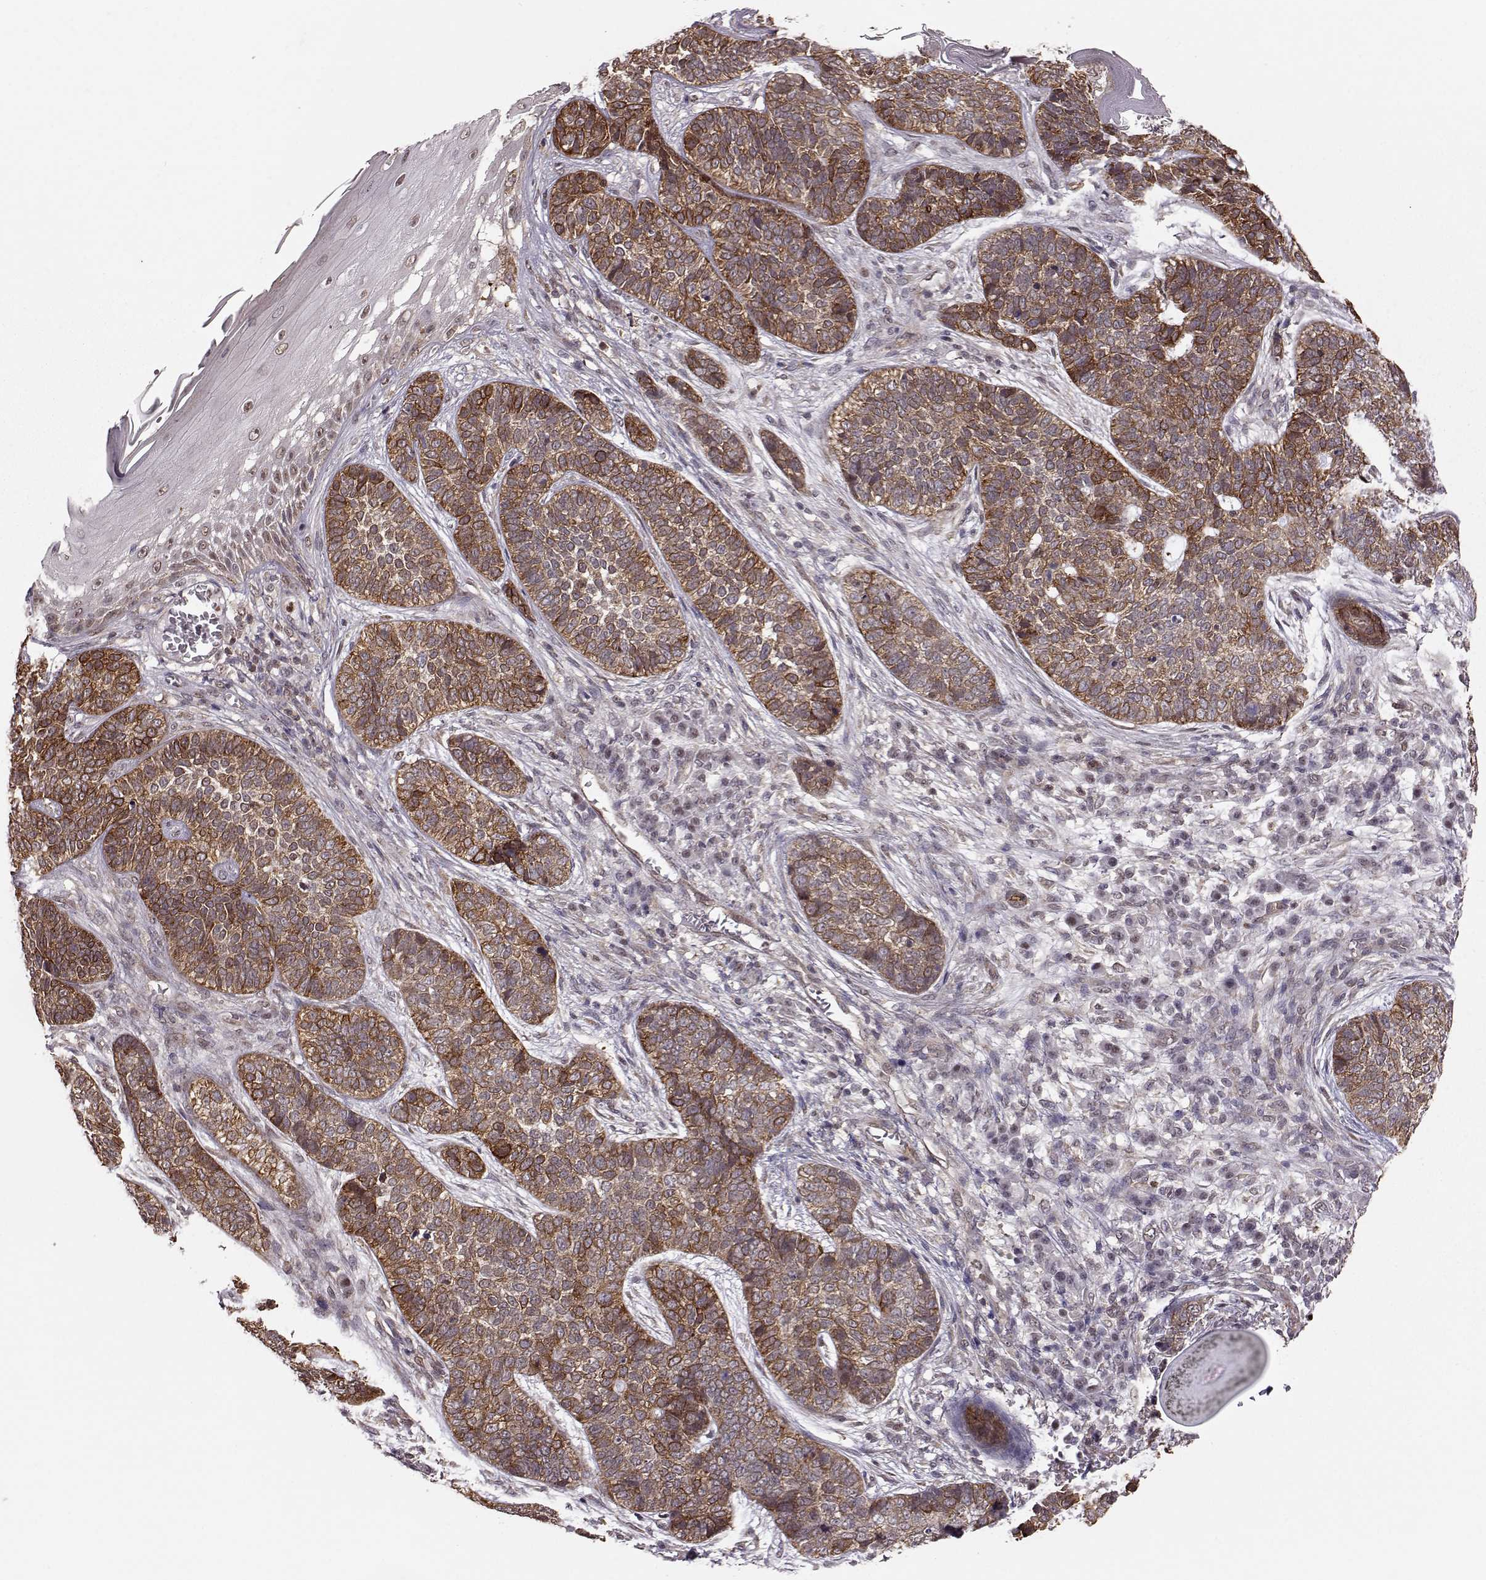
{"staining": {"intensity": "strong", "quantity": ">75%", "location": "cytoplasmic/membranous"}, "tissue": "skin cancer", "cell_type": "Tumor cells", "image_type": "cancer", "snomed": [{"axis": "morphology", "description": "Basal cell carcinoma"}, {"axis": "topography", "description": "Skin"}], "caption": "Brown immunohistochemical staining in basal cell carcinoma (skin) exhibits strong cytoplasmic/membranous staining in about >75% of tumor cells.", "gene": "KLF6", "patient": {"sex": "female", "age": 69}}